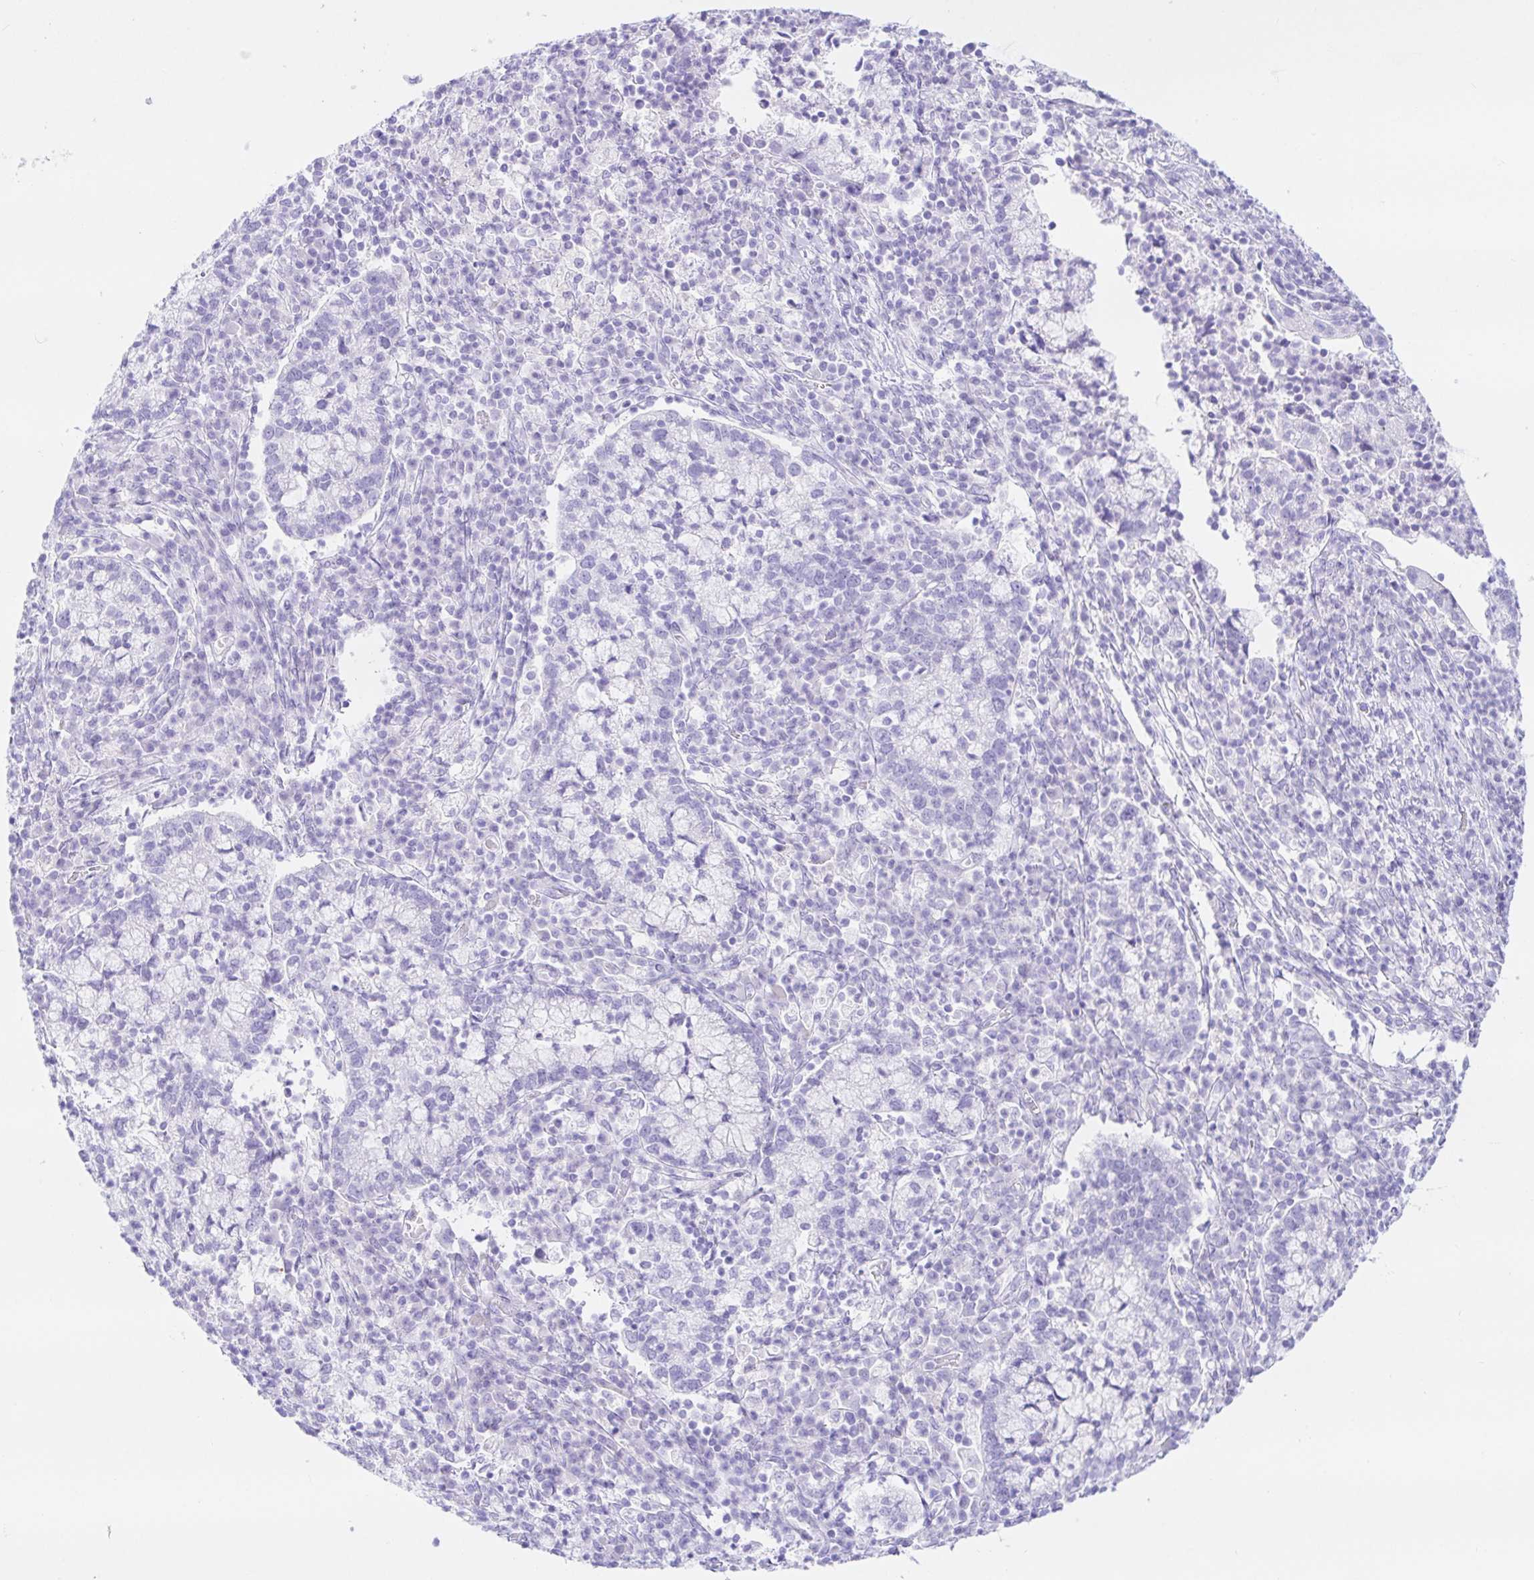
{"staining": {"intensity": "negative", "quantity": "none", "location": "none"}, "tissue": "cervical cancer", "cell_type": "Tumor cells", "image_type": "cancer", "snomed": [{"axis": "morphology", "description": "Normal tissue, NOS"}, {"axis": "morphology", "description": "Adenocarcinoma, NOS"}, {"axis": "topography", "description": "Cervix"}], "caption": "Protein analysis of cervical cancer exhibits no significant expression in tumor cells.", "gene": "PAX8", "patient": {"sex": "female", "age": 44}}